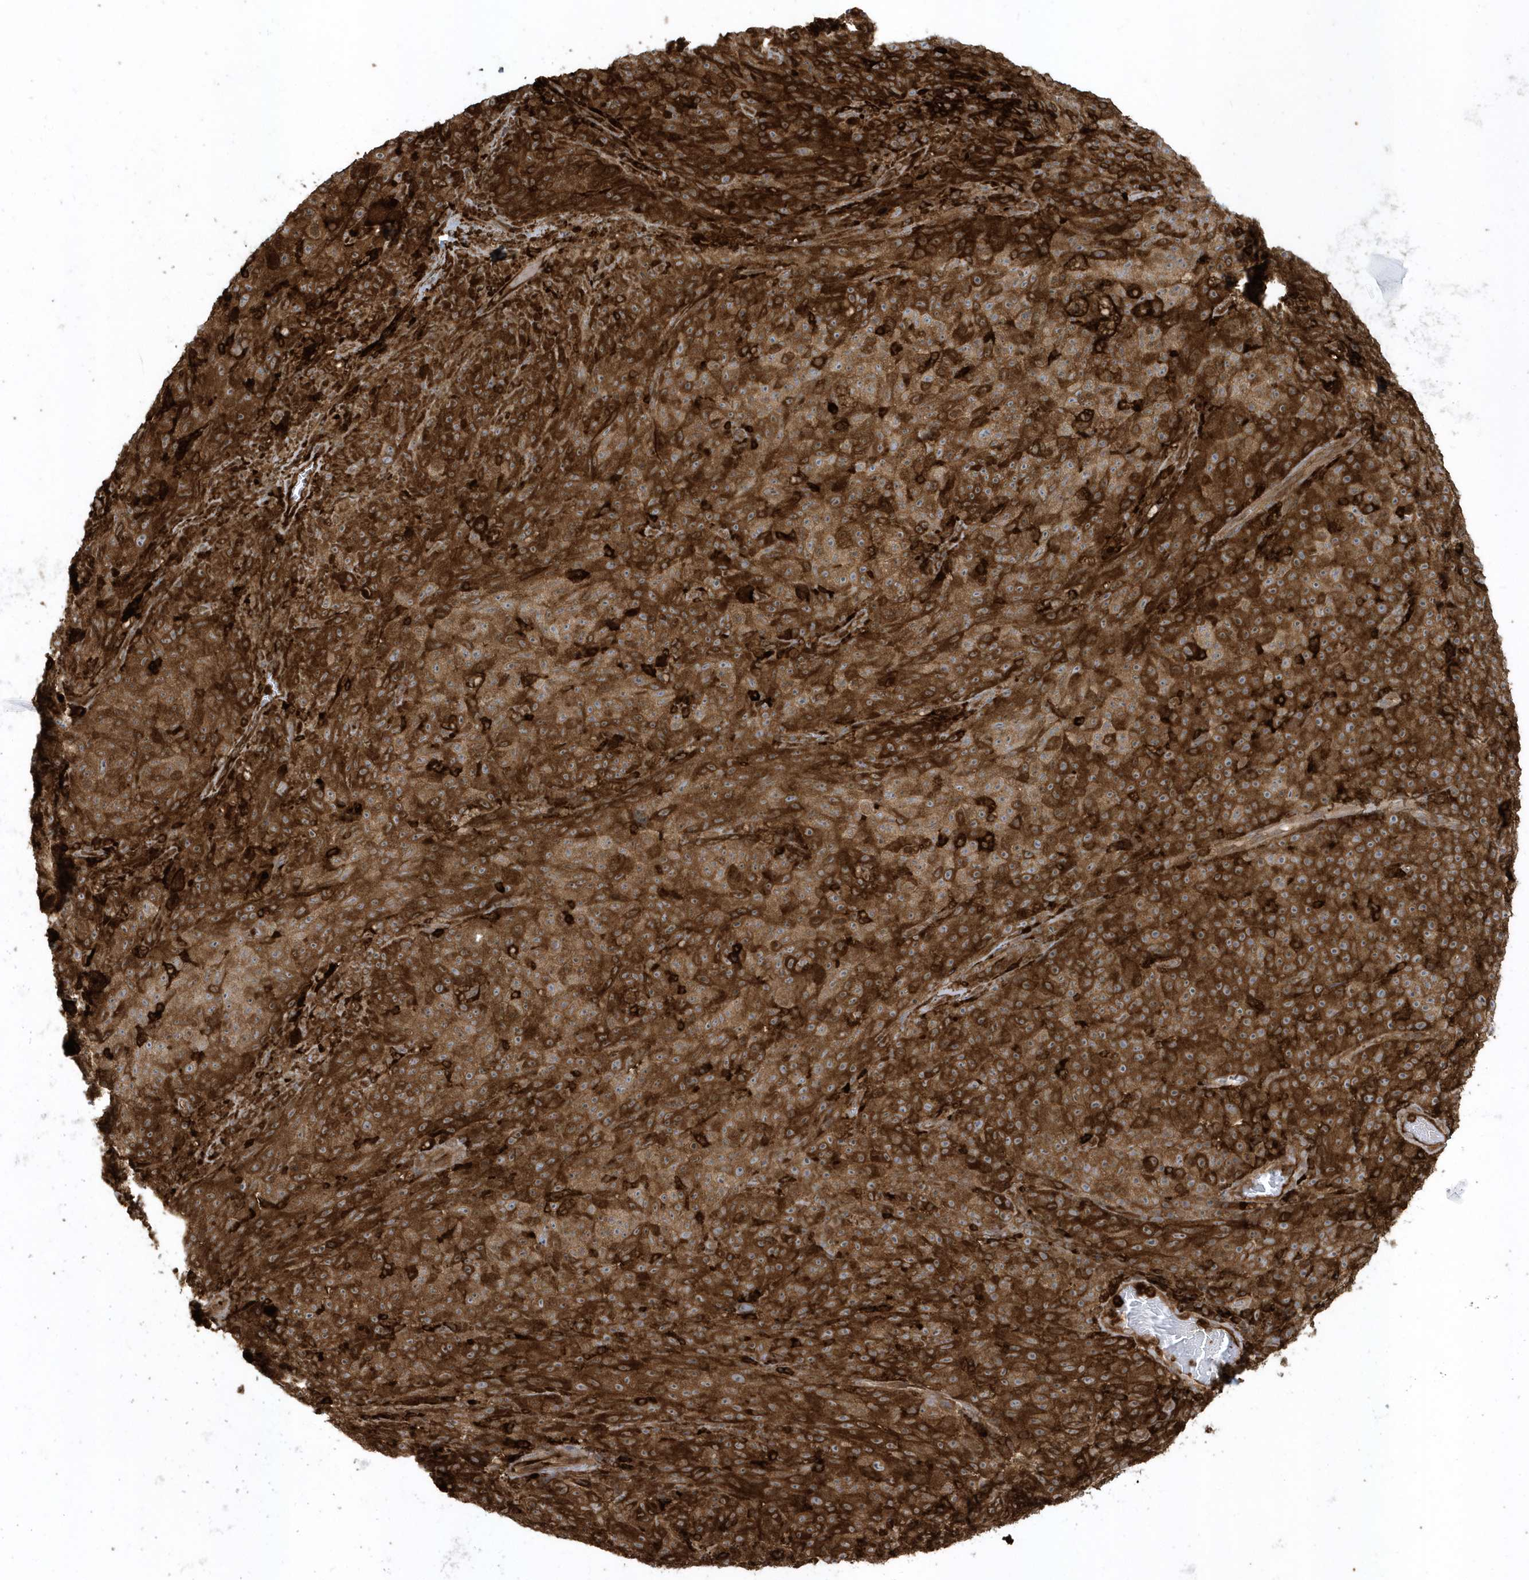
{"staining": {"intensity": "strong", "quantity": ">75%", "location": "cytoplasmic/membranous"}, "tissue": "melanoma", "cell_type": "Tumor cells", "image_type": "cancer", "snomed": [{"axis": "morphology", "description": "Malignant melanoma, NOS"}, {"axis": "topography", "description": "Skin"}], "caption": "High-power microscopy captured an IHC photomicrograph of malignant melanoma, revealing strong cytoplasmic/membranous positivity in about >75% of tumor cells.", "gene": "CLCN6", "patient": {"sex": "female", "age": 82}}